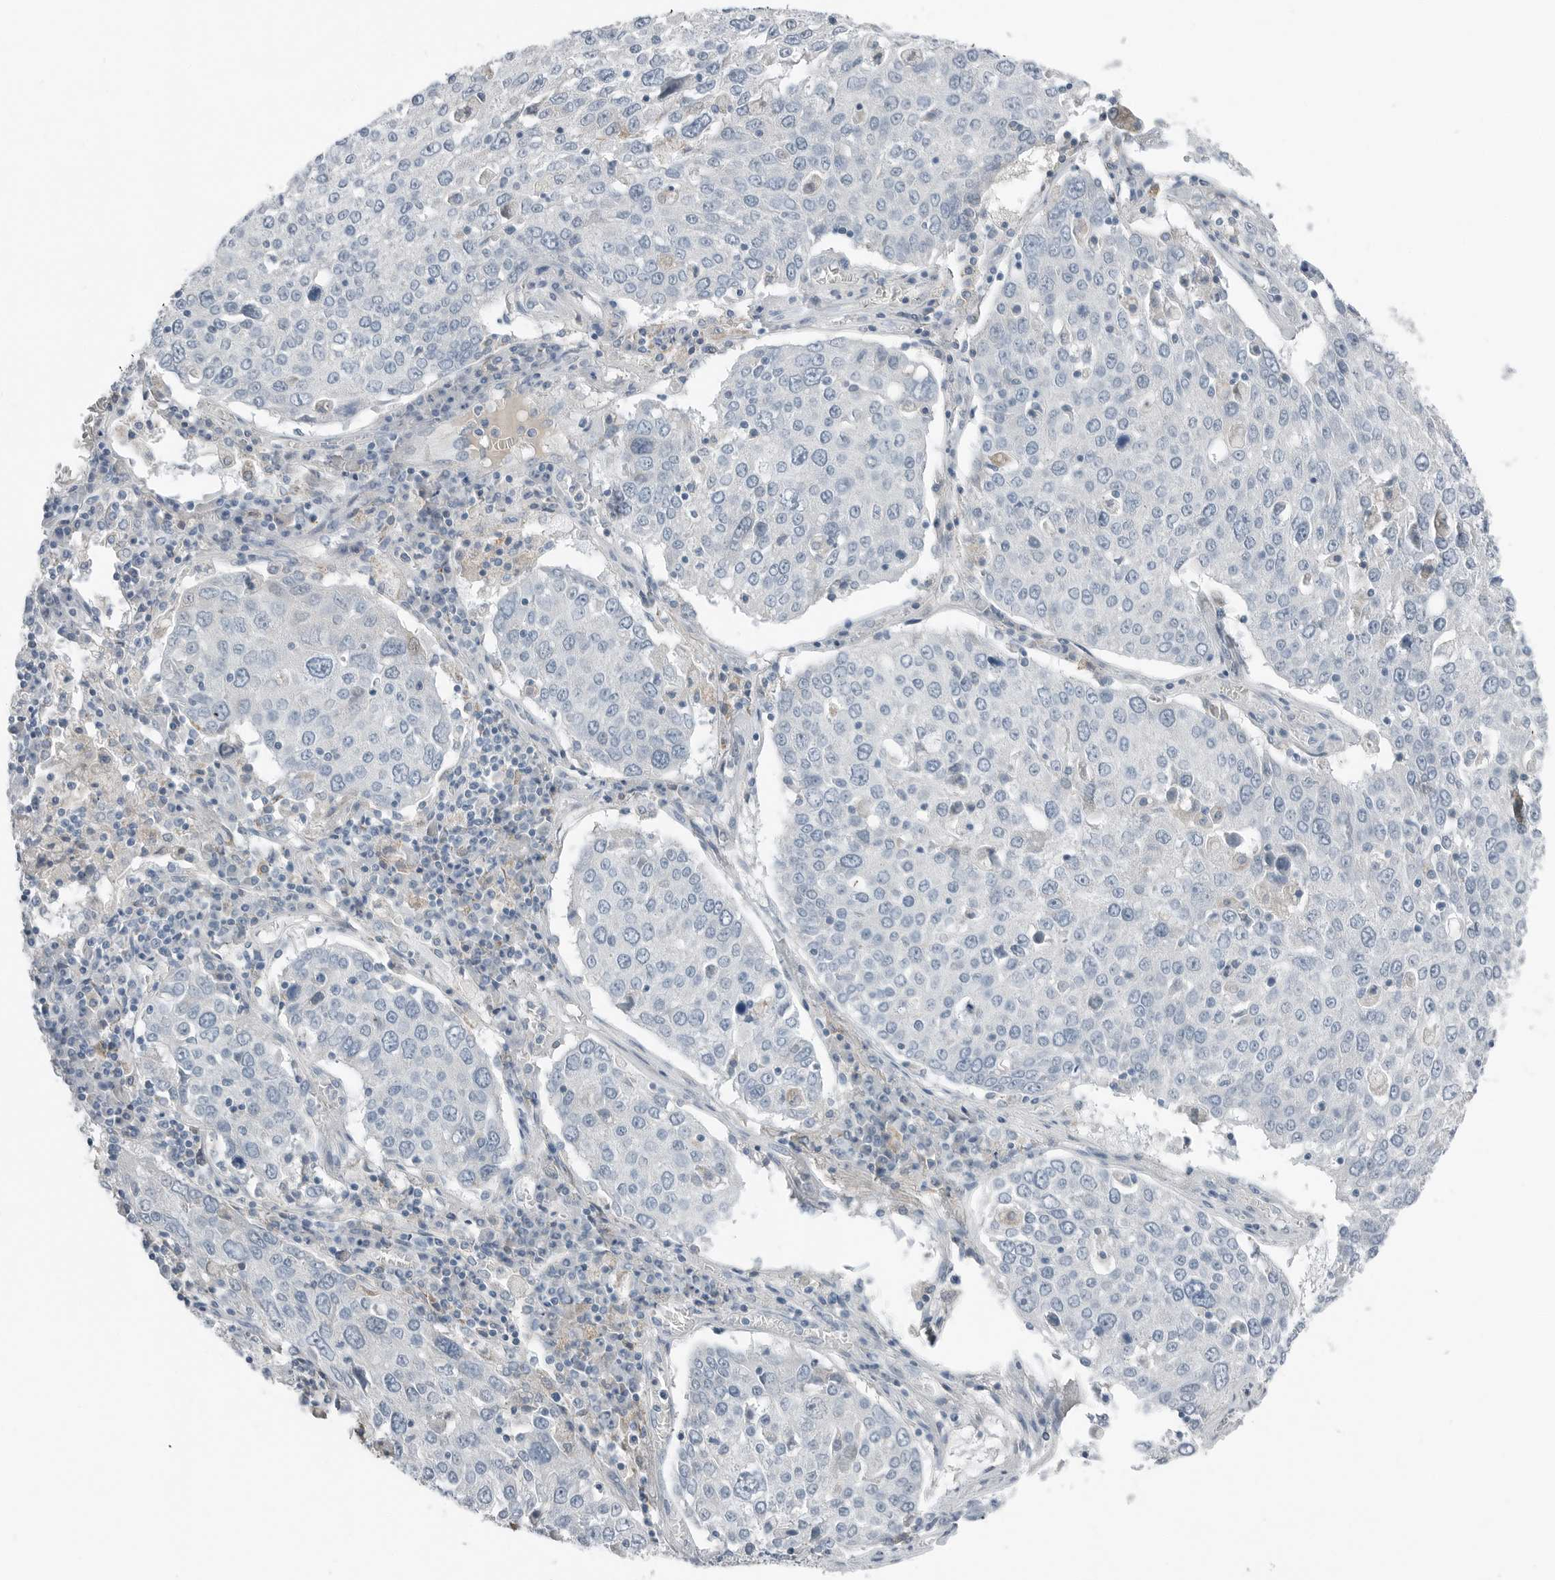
{"staining": {"intensity": "negative", "quantity": "none", "location": "none"}, "tissue": "lung cancer", "cell_type": "Tumor cells", "image_type": "cancer", "snomed": [{"axis": "morphology", "description": "Squamous cell carcinoma, NOS"}, {"axis": "topography", "description": "Lung"}], "caption": "This is an immunohistochemistry (IHC) photomicrograph of squamous cell carcinoma (lung). There is no positivity in tumor cells.", "gene": "SERPINB7", "patient": {"sex": "male", "age": 65}}